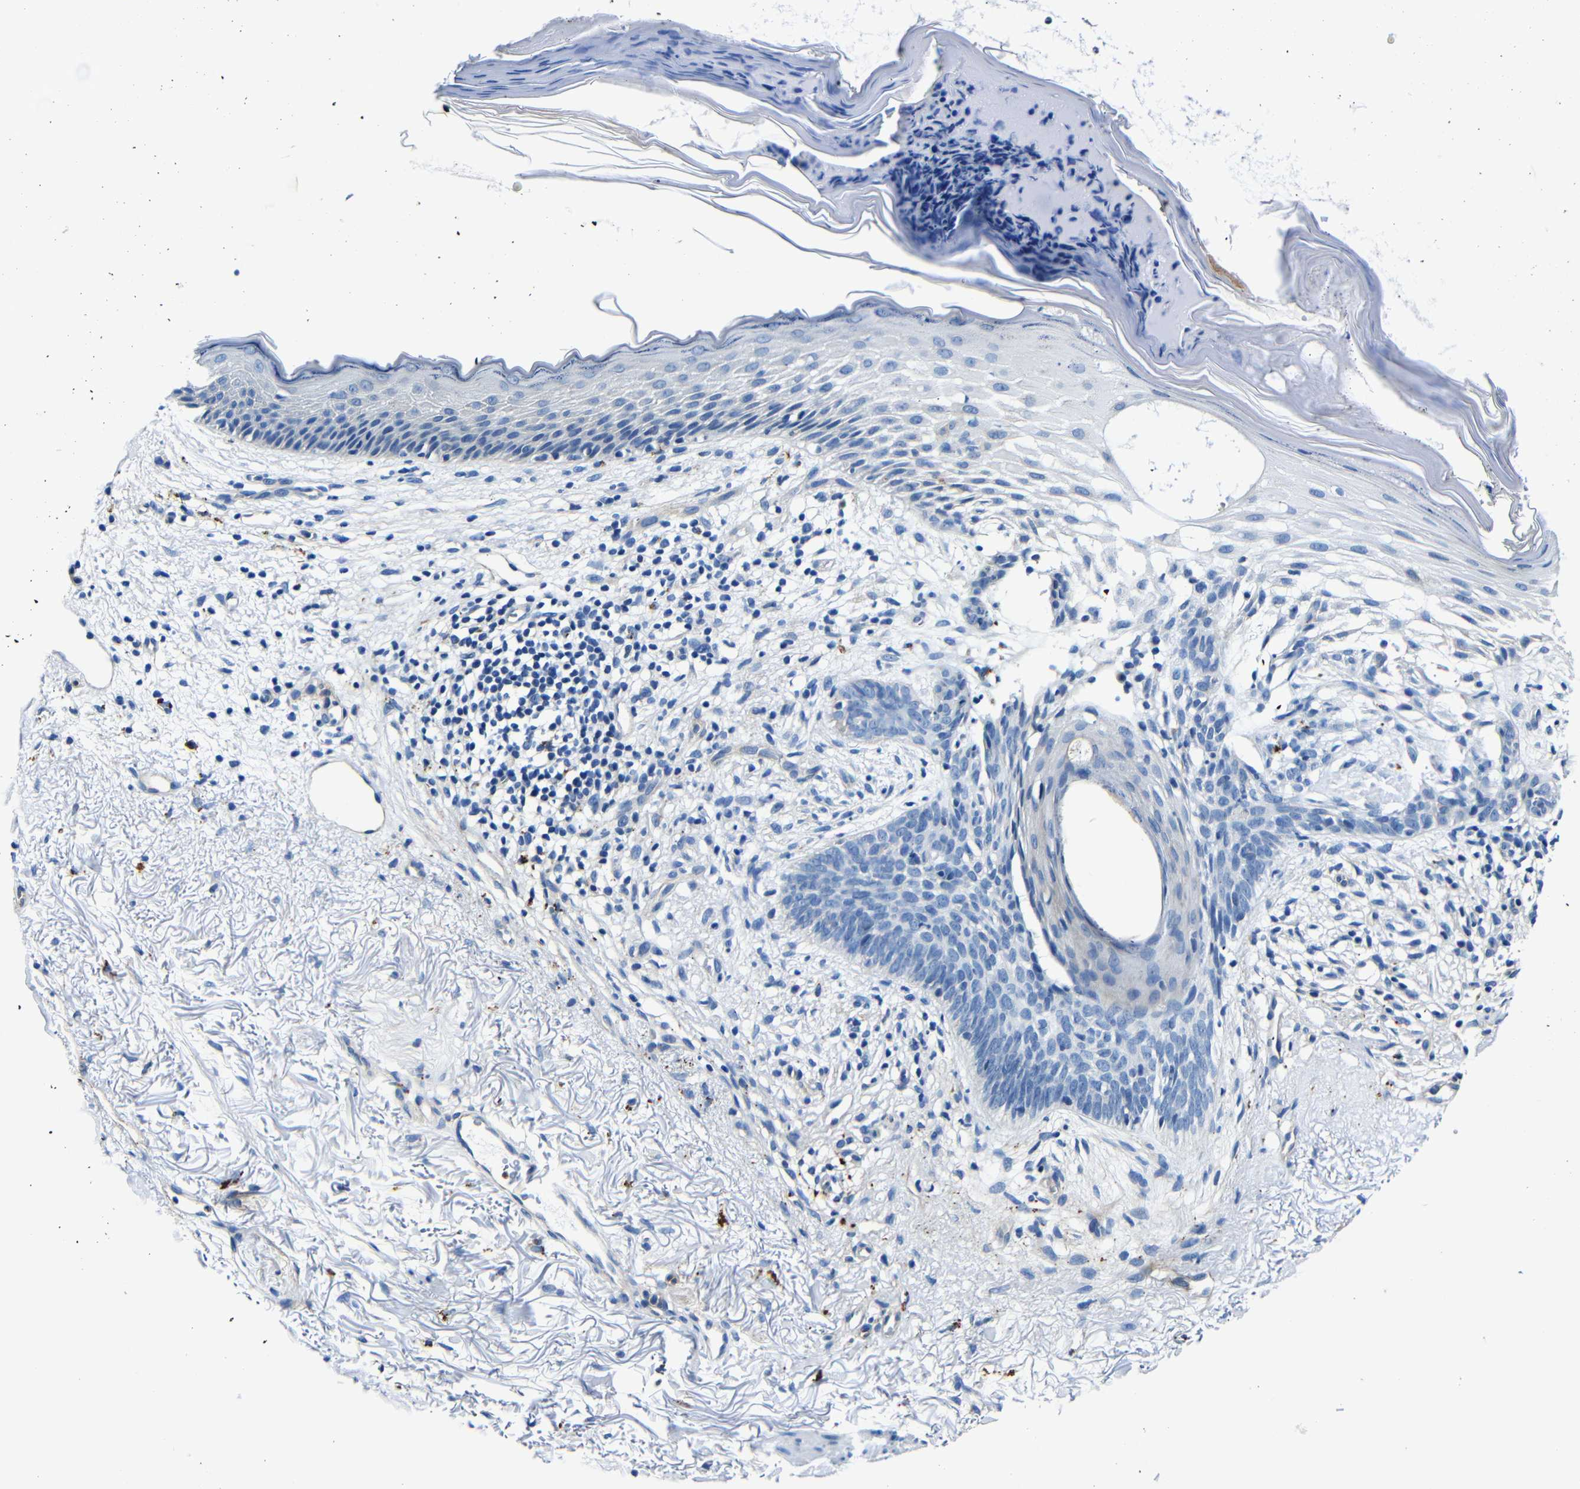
{"staining": {"intensity": "negative", "quantity": "none", "location": "none"}, "tissue": "skin cancer", "cell_type": "Tumor cells", "image_type": "cancer", "snomed": [{"axis": "morphology", "description": "Basal cell carcinoma"}, {"axis": "topography", "description": "Skin"}], "caption": "Immunohistochemistry micrograph of neoplastic tissue: skin cancer stained with DAB (3,3'-diaminobenzidine) demonstrates no significant protein staining in tumor cells.", "gene": "GIMAP2", "patient": {"sex": "female", "age": 70}}